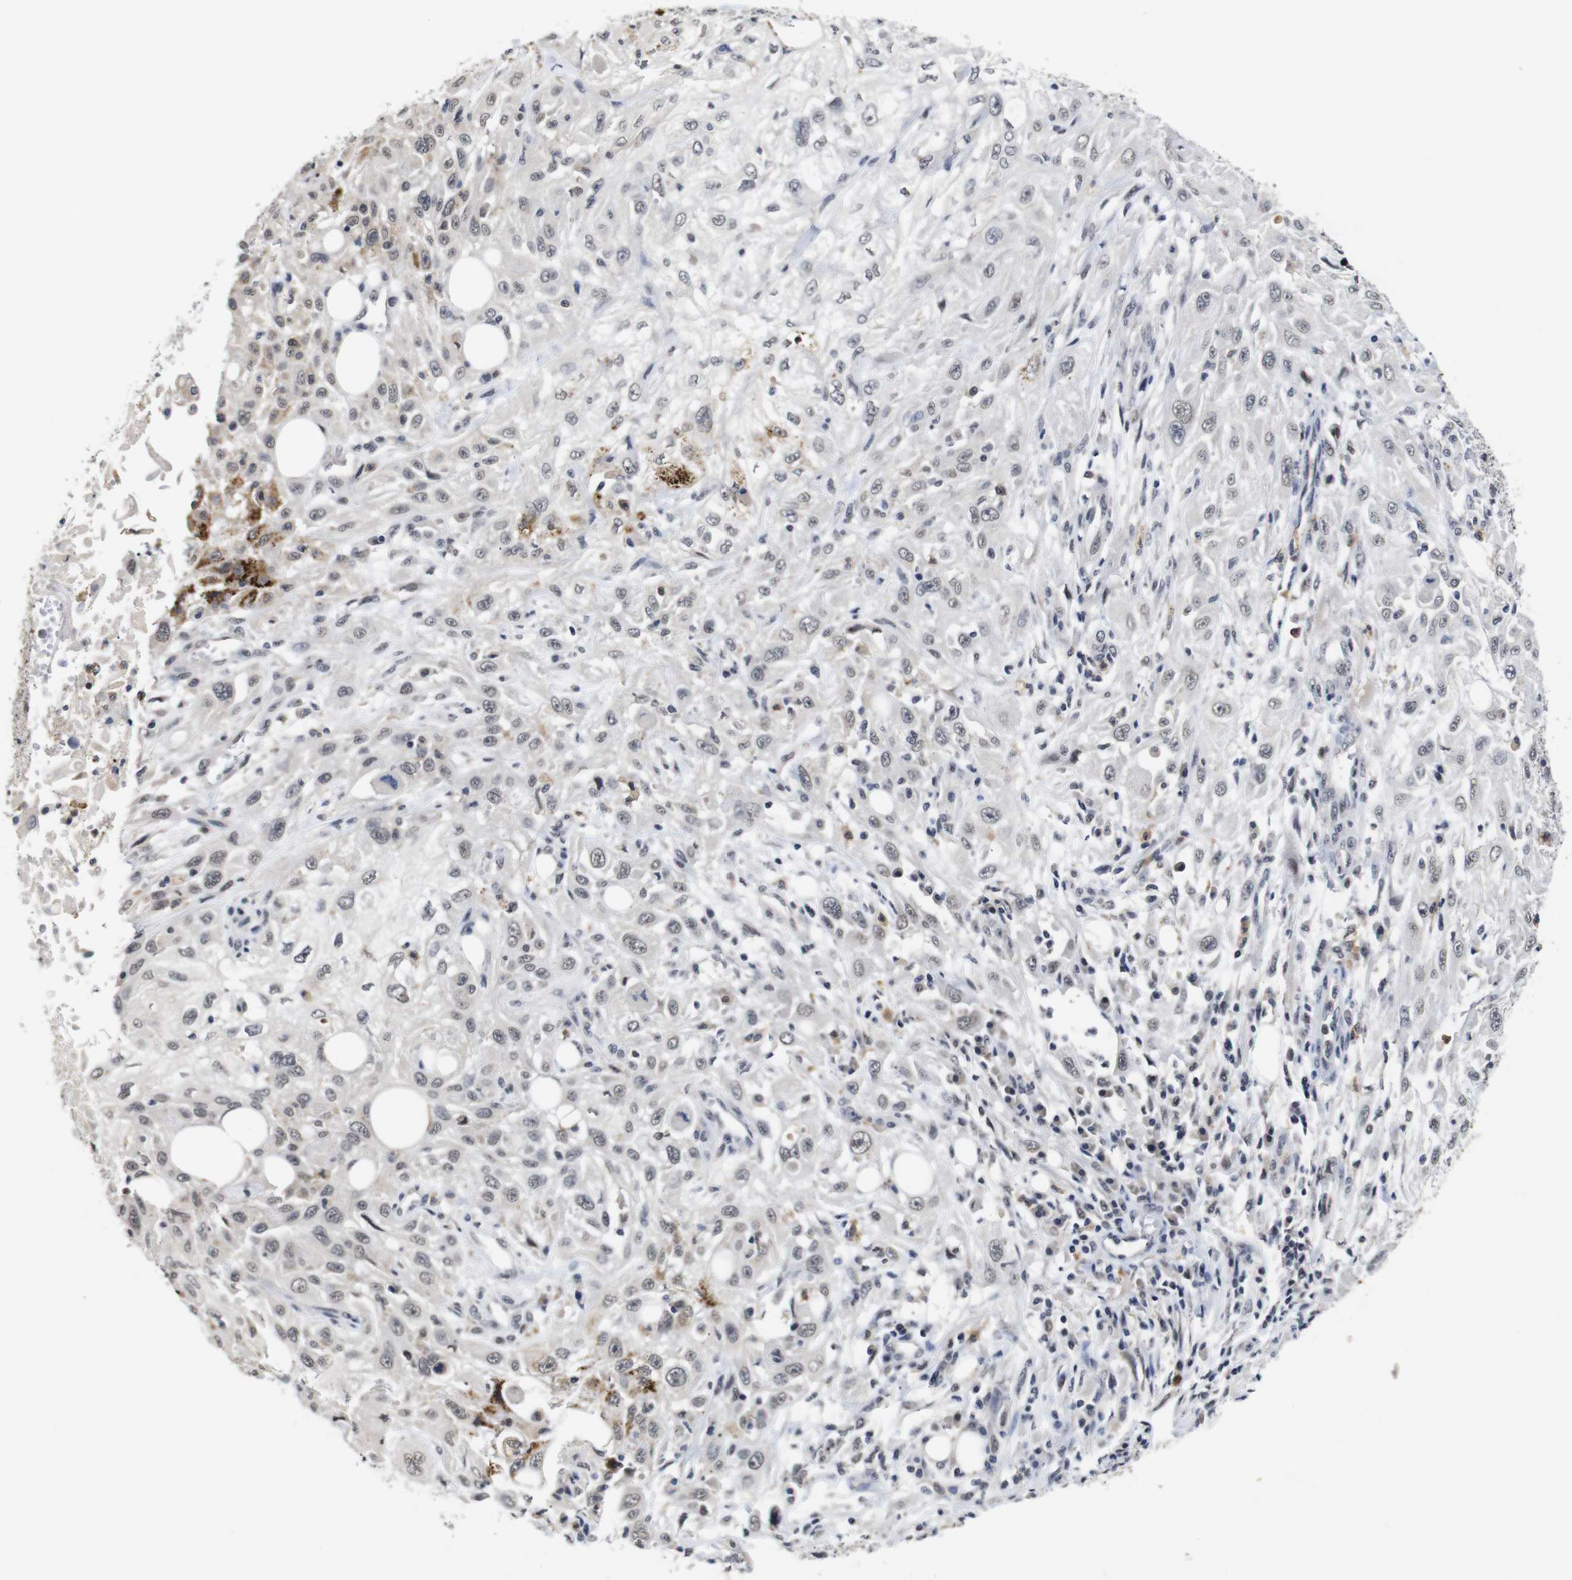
{"staining": {"intensity": "moderate", "quantity": "<25%", "location": "cytoplasmic/membranous"}, "tissue": "skin cancer", "cell_type": "Tumor cells", "image_type": "cancer", "snomed": [{"axis": "morphology", "description": "Squamous cell carcinoma, NOS"}, {"axis": "topography", "description": "Skin"}], "caption": "Brown immunohistochemical staining in skin squamous cell carcinoma shows moderate cytoplasmic/membranous expression in approximately <25% of tumor cells.", "gene": "NTRK3", "patient": {"sex": "male", "age": 75}}